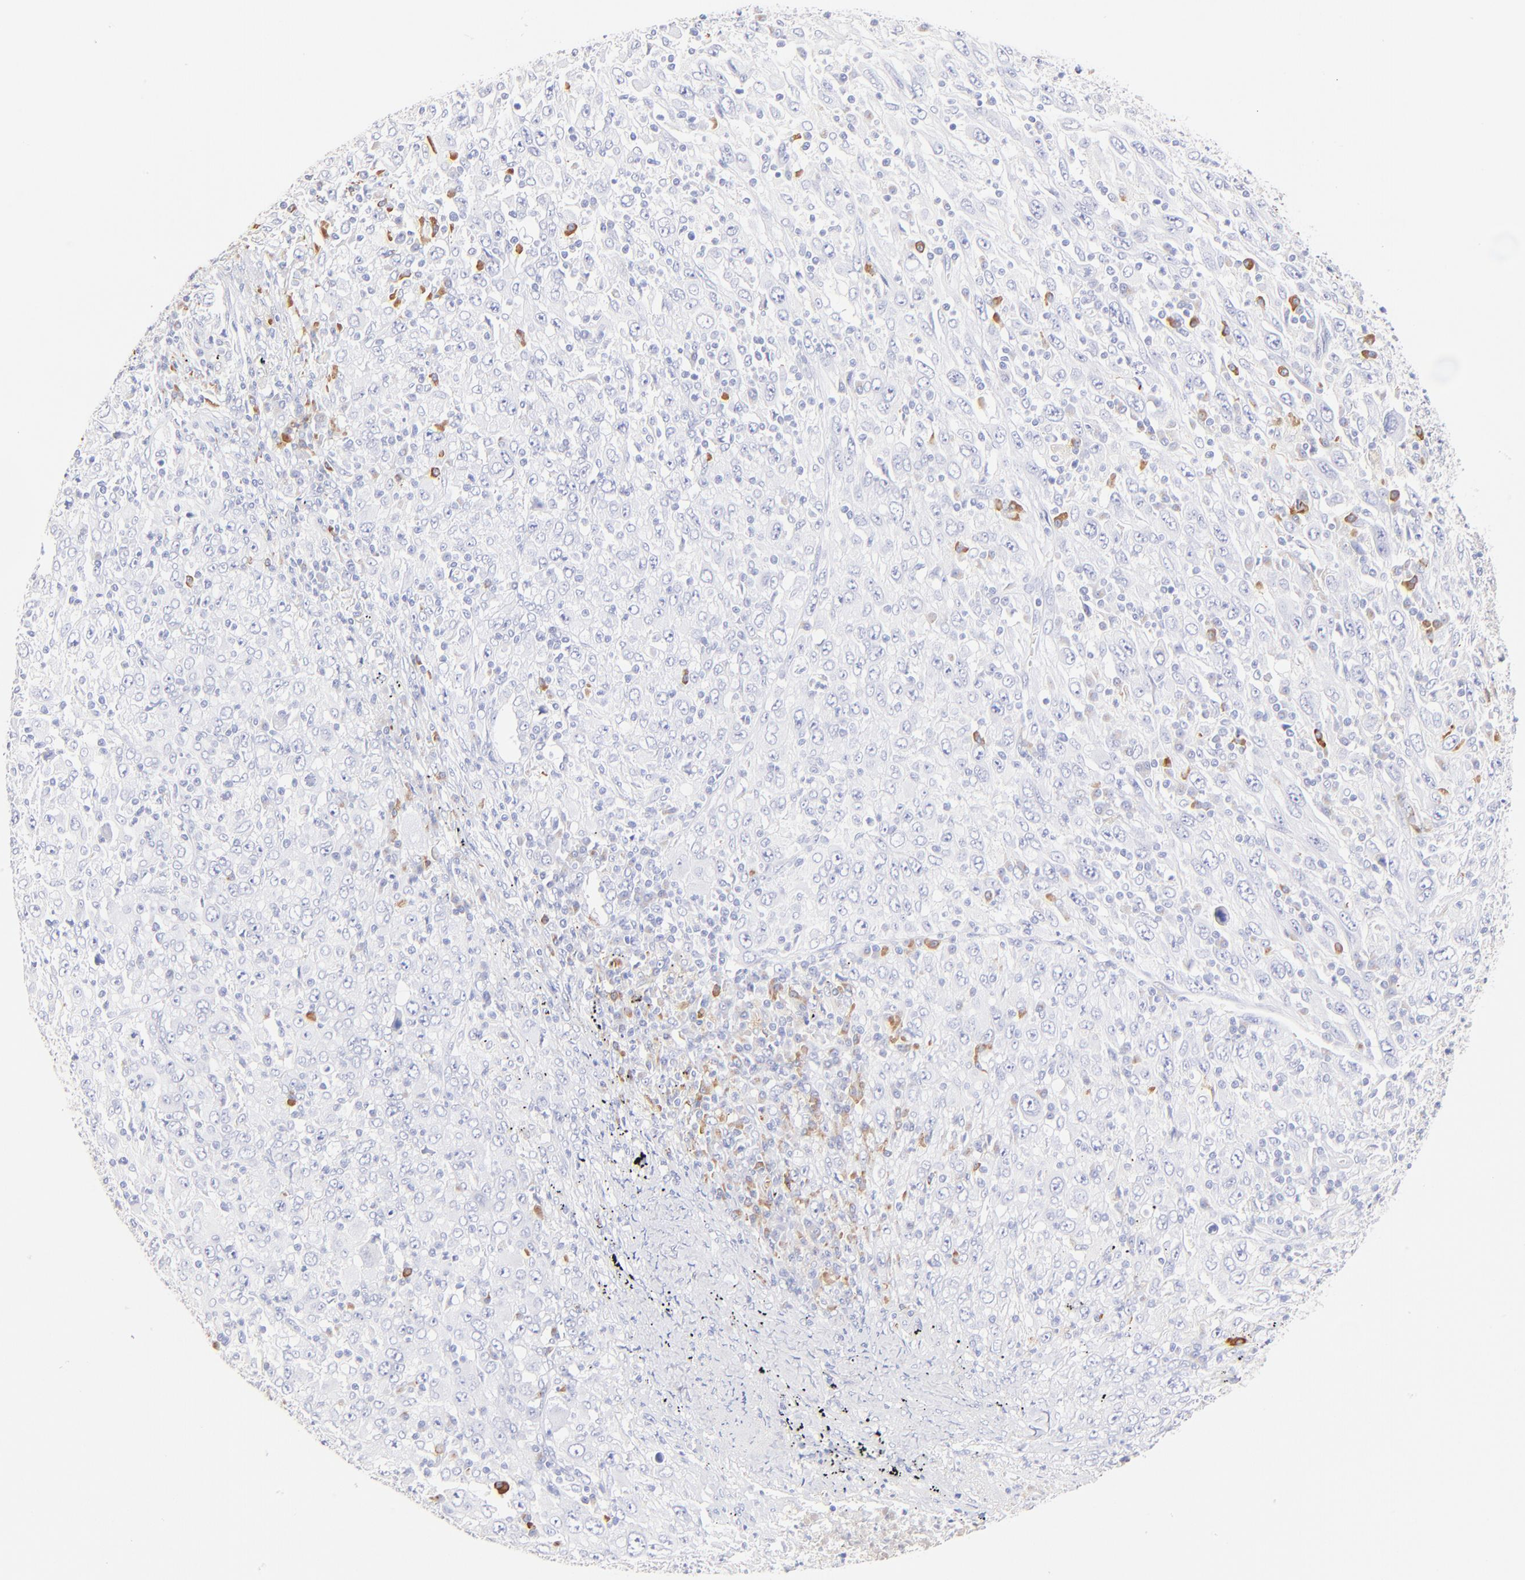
{"staining": {"intensity": "negative", "quantity": "none", "location": "none"}, "tissue": "melanoma", "cell_type": "Tumor cells", "image_type": "cancer", "snomed": [{"axis": "morphology", "description": "Malignant melanoma, Metastatic site"}, {"axis": "topography", "description": "Skin"}], "caption": "Histopathology image shows no protein staining in tumor cells of malignant melanoma (metastatic site) tissue.", "gene": "ASB9", "patient": {"sex": "female", "age": 56}}